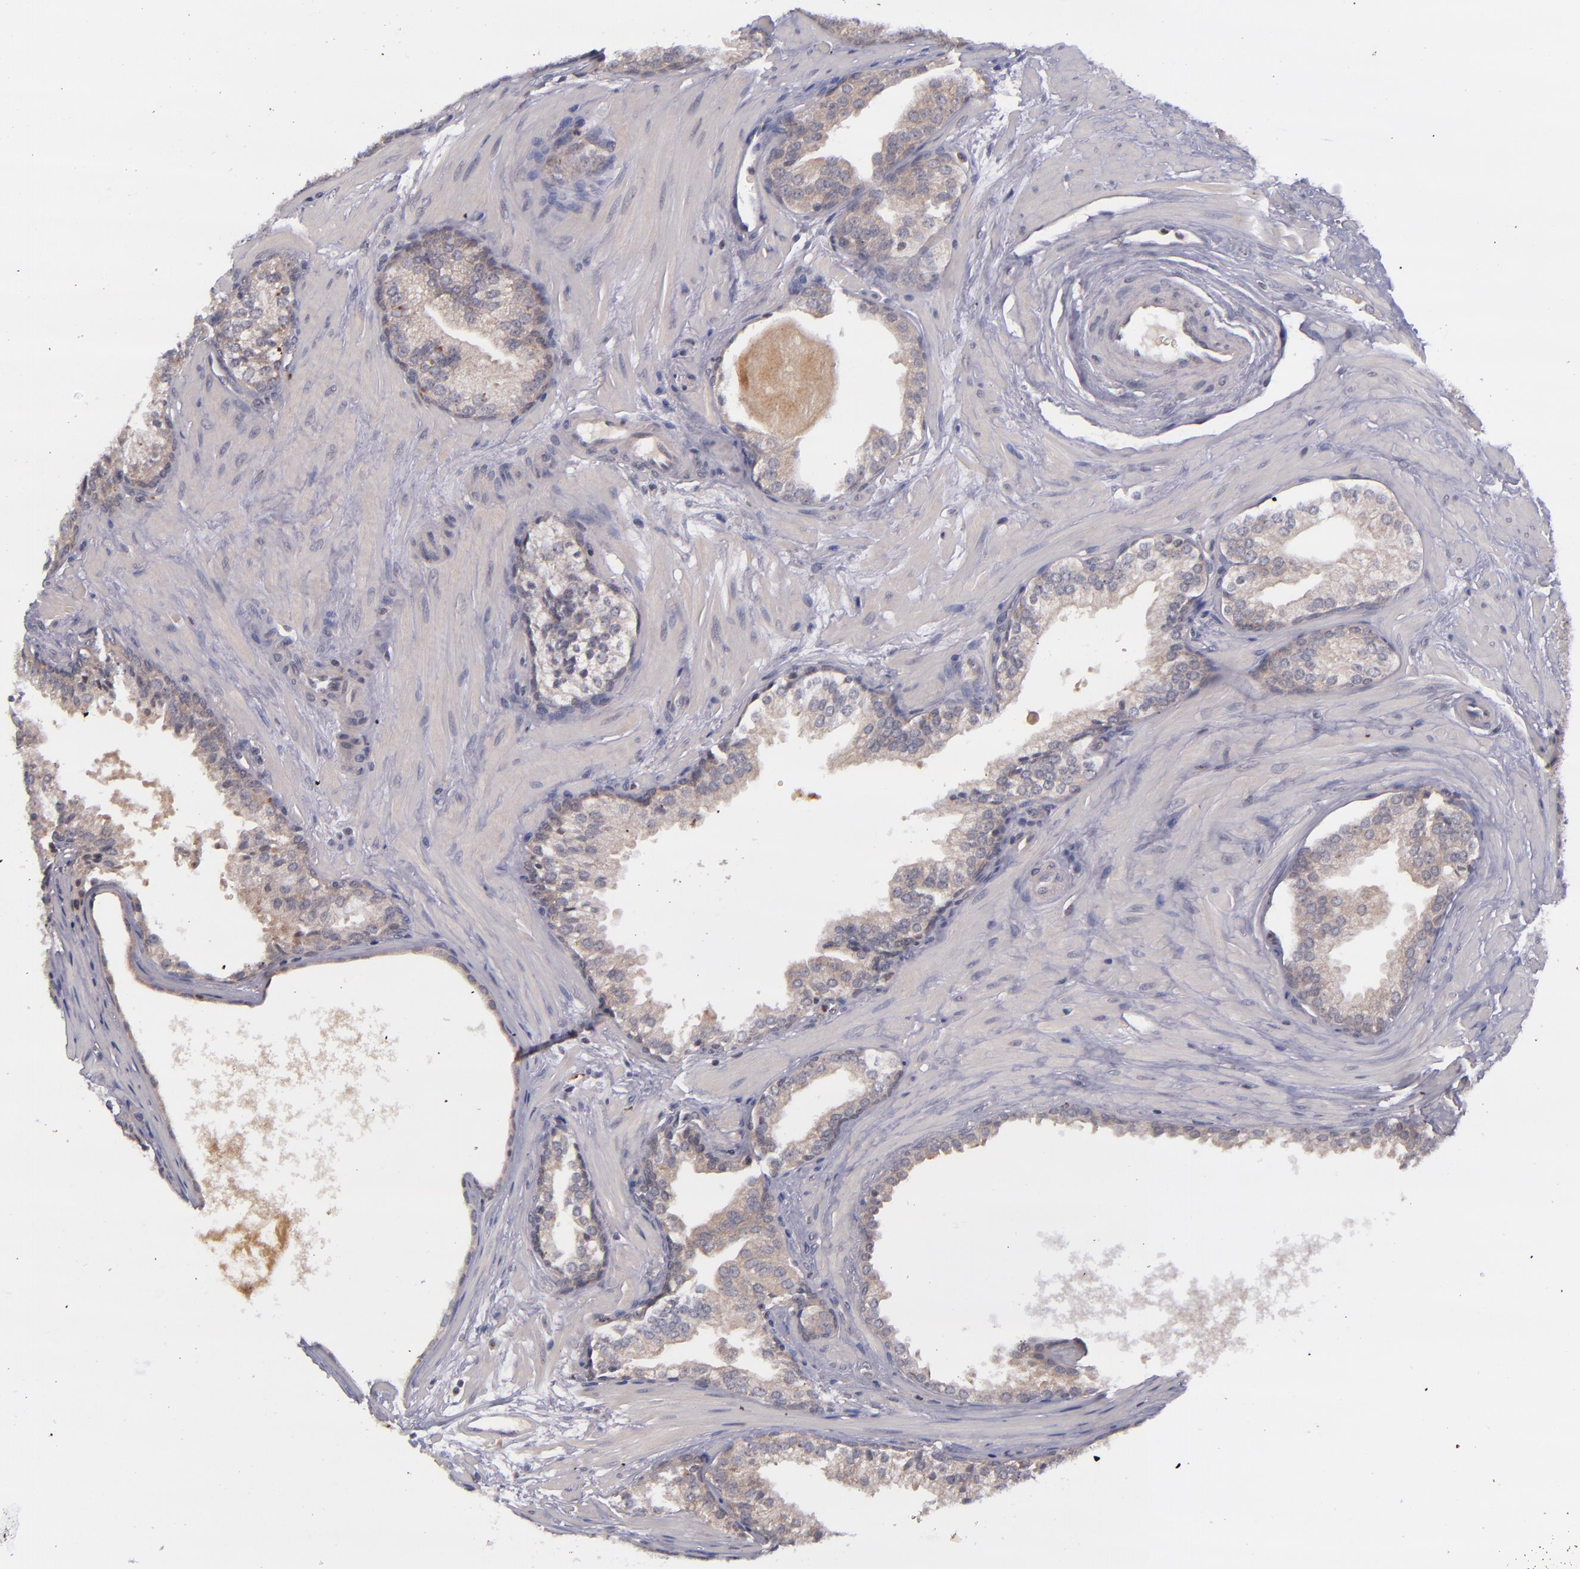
{"staining": {"intensity": "weak", "quantity": "25%-75%", "location": "cytoplasmic/membranous"}, "tissue": "prostate cancer", "cell_type": "Tumor cells", "image_type": "cancer", "snomed": [{"axis": "morphology", "description": "Adenocarcinoma, Low grade"}, {"axis": "topography", "description": "Prostate"}], "caption": "Immunohistochemistry (IHC) of human prostate cancer (low-grade adenocarcinoma) demonstrates low levels of weak cytoplasmic/membranous staining in about 25%-75% of tumor cells.", "gene": "TSC2", "patient": {"sex": "male", "age": 69}}